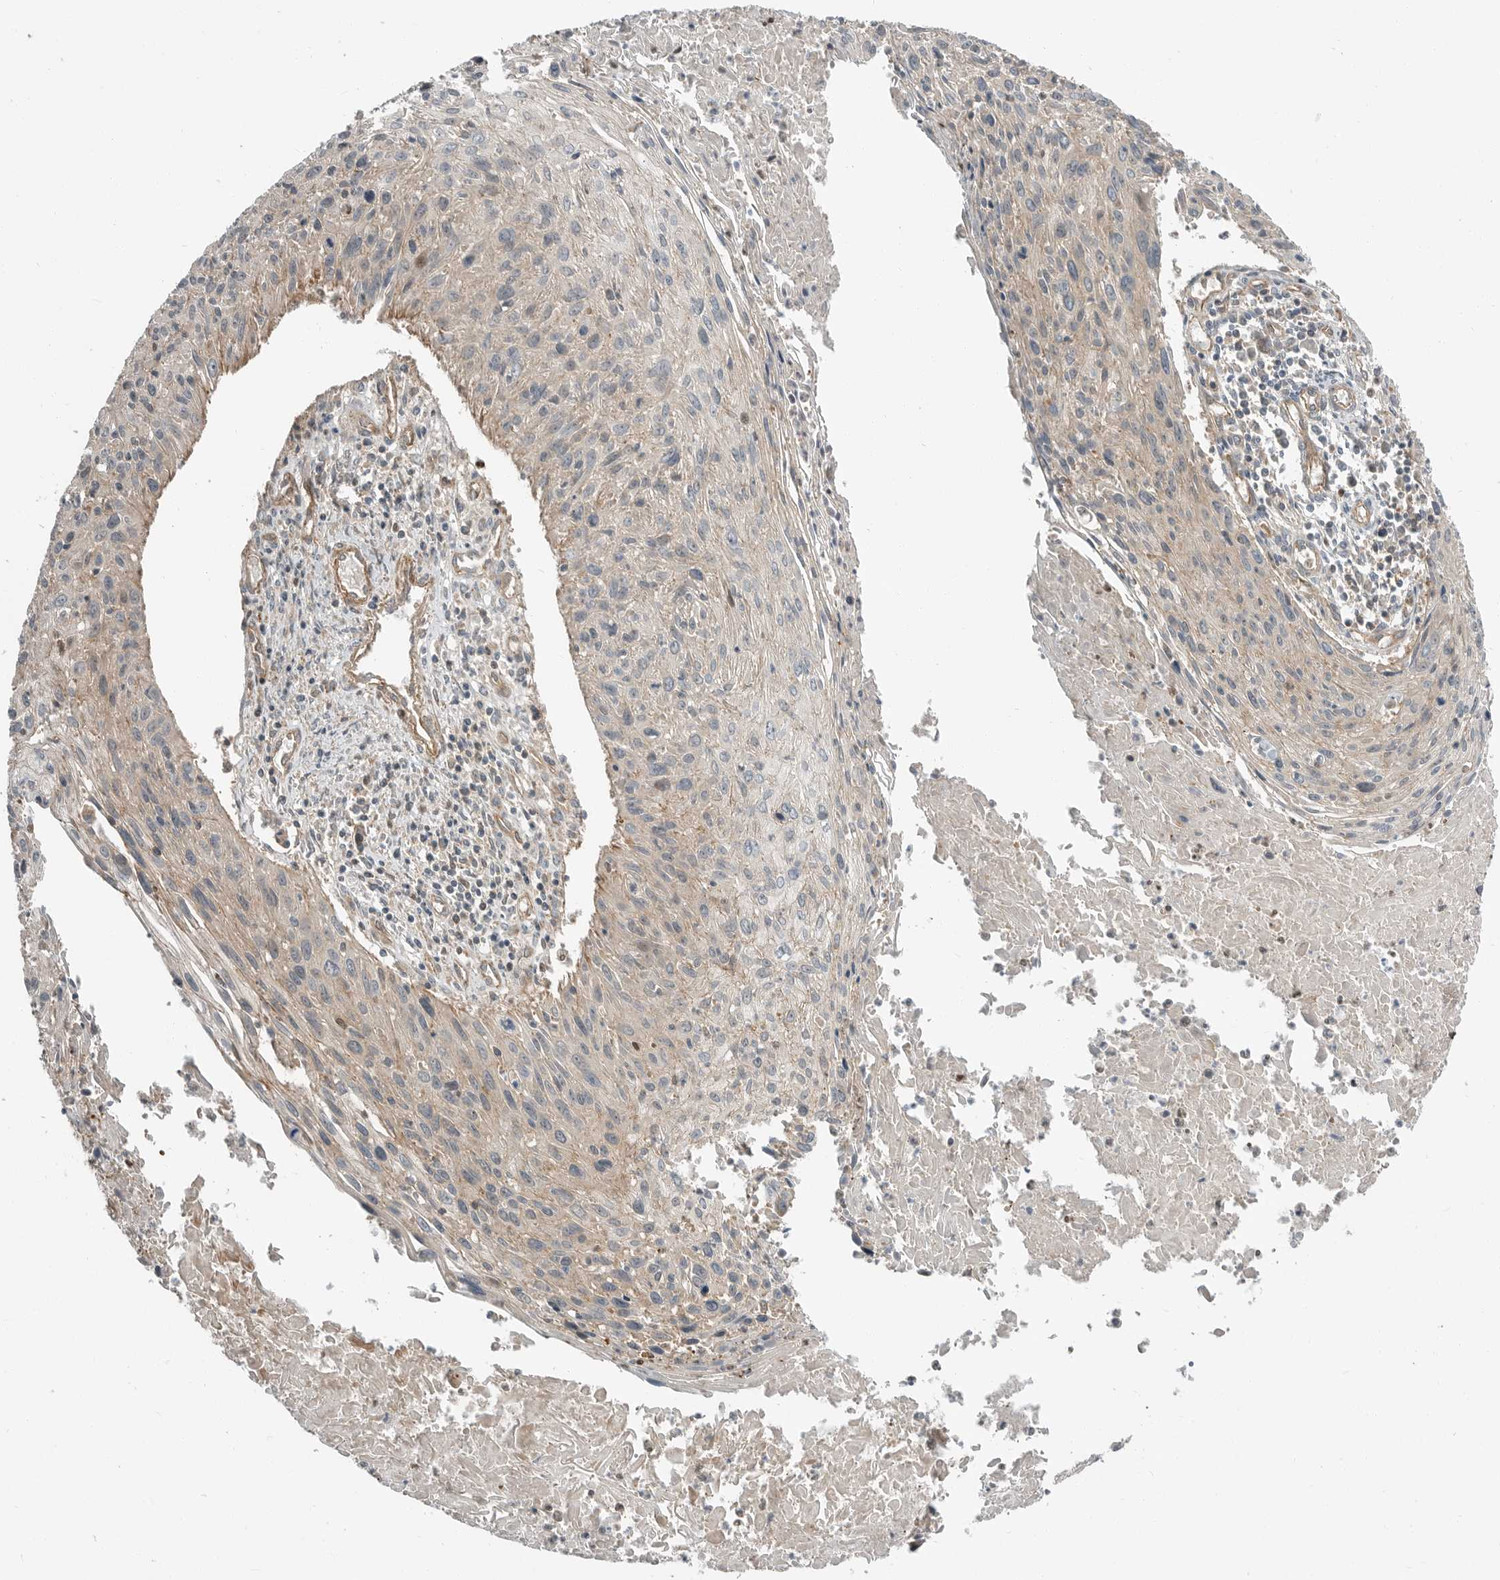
{"staining": {"intensity": "weak", "quantity": "25%-75%", "location": "cytoplasmic/membranous"}, "tissue": "cervical cancer", "cell_type": "Tumor cells", "image_type": "cancer", "snomed": [{"axis": "morphology", "description": "Squamous cell carcinoma, NOS"}, {"axis": "topography", "description": "Cervix"}], "caption": "Protein expression analysis of human cervical cancer (squamous cell carcinoma) reveals weak cytoplasmic/membranous staining in approximately 25%-75% of tumor cells.", "gene": "STRAP", "patient": {"sex": "female", "age": 51}}